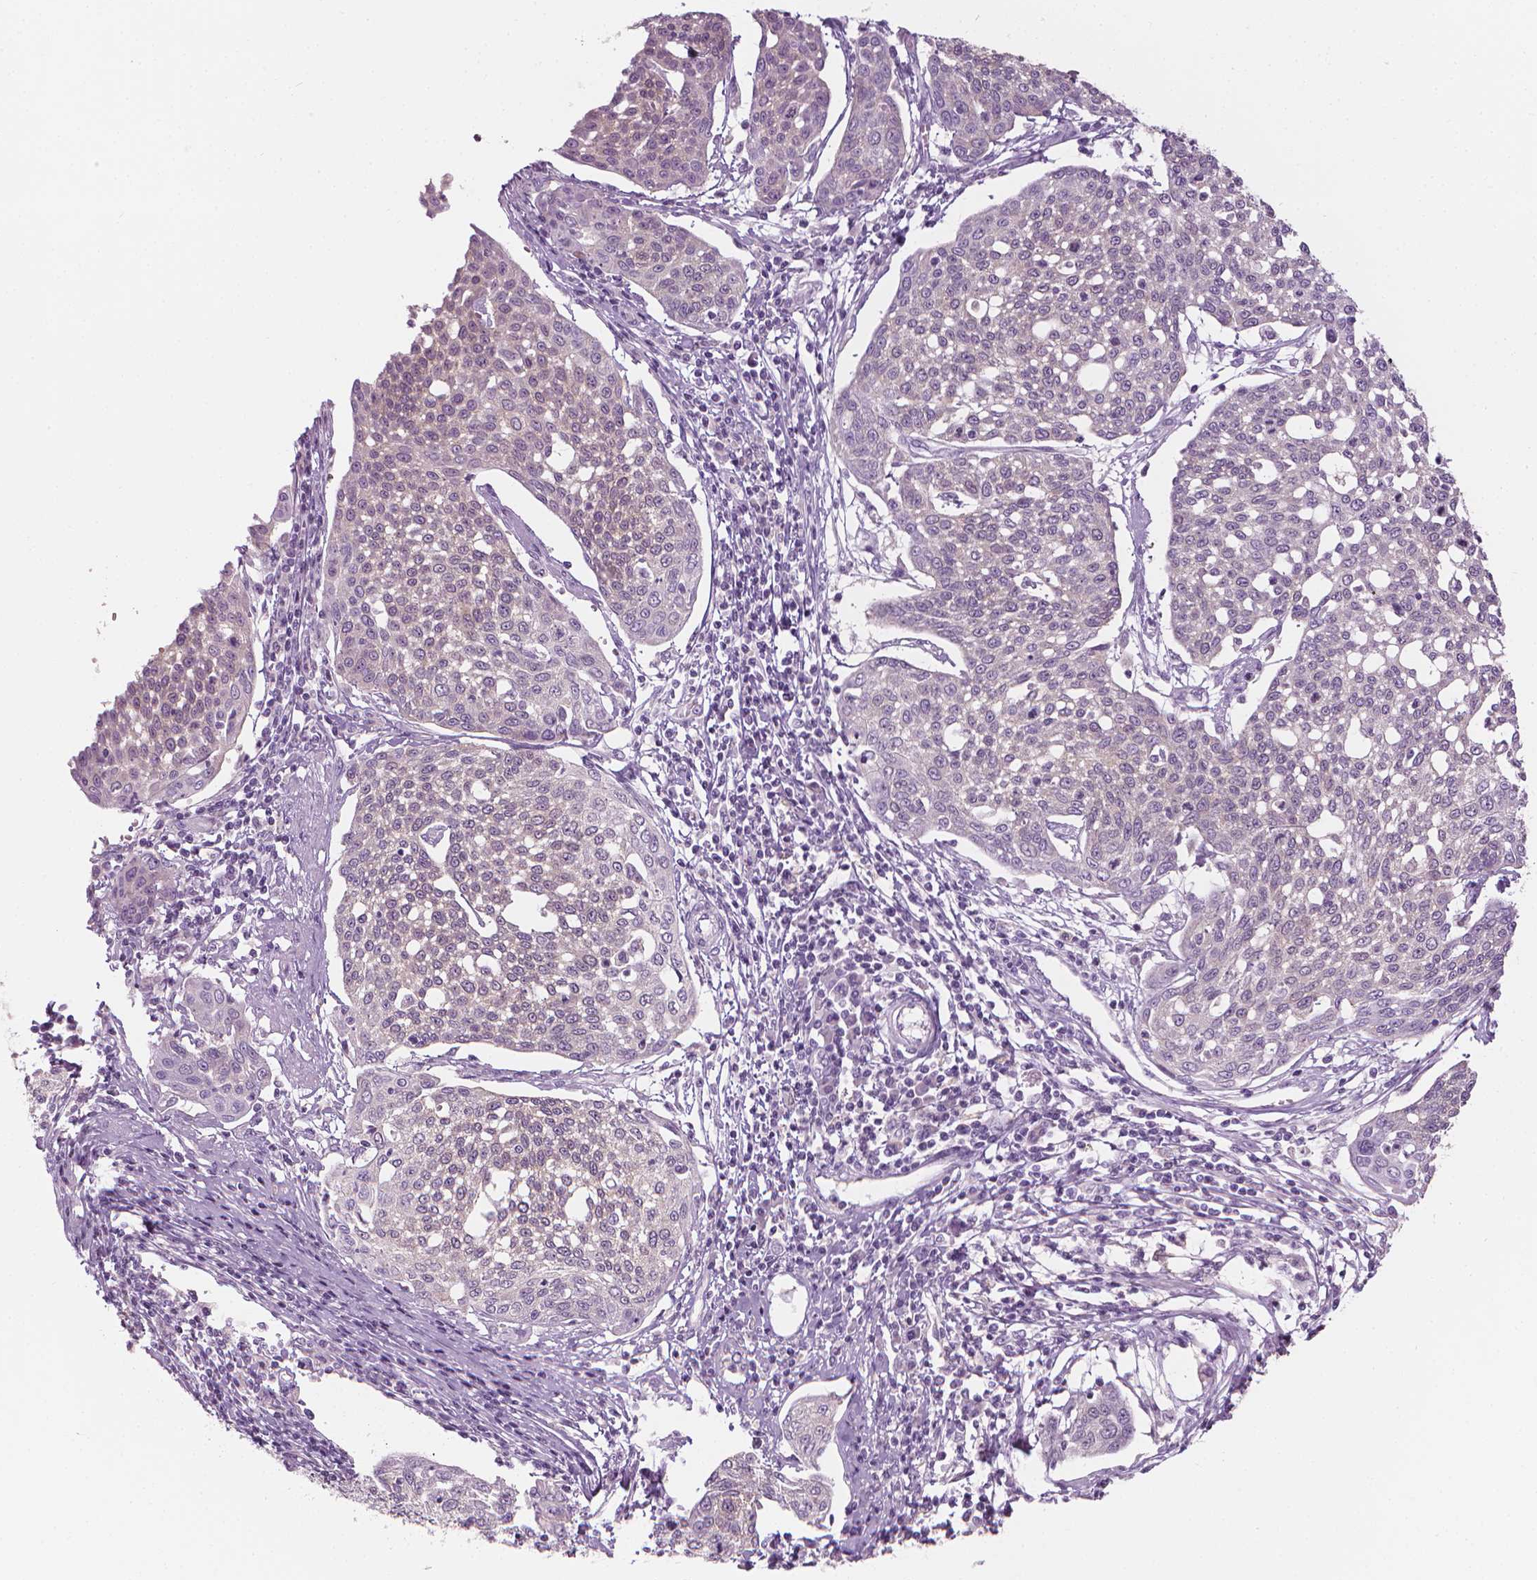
{"staining": {"intensity": "negative", "quantity": "none", "location": "none"}, "tissue": "cervical cancer", "cell_type": "Tumor cells", "image_type": "cancer", "snomed": [{"axis": "morphology", "description": "Squamous cell carcinoma, NOS"}, {"axis": "topography", "description": "Cervix"}], "caption": "Immunohistochemical staining of cervical cancer exhibits no significant expression in tumor cells.", "gene": "SHMT1", "patient": {"sex": "female", "age": 34}}